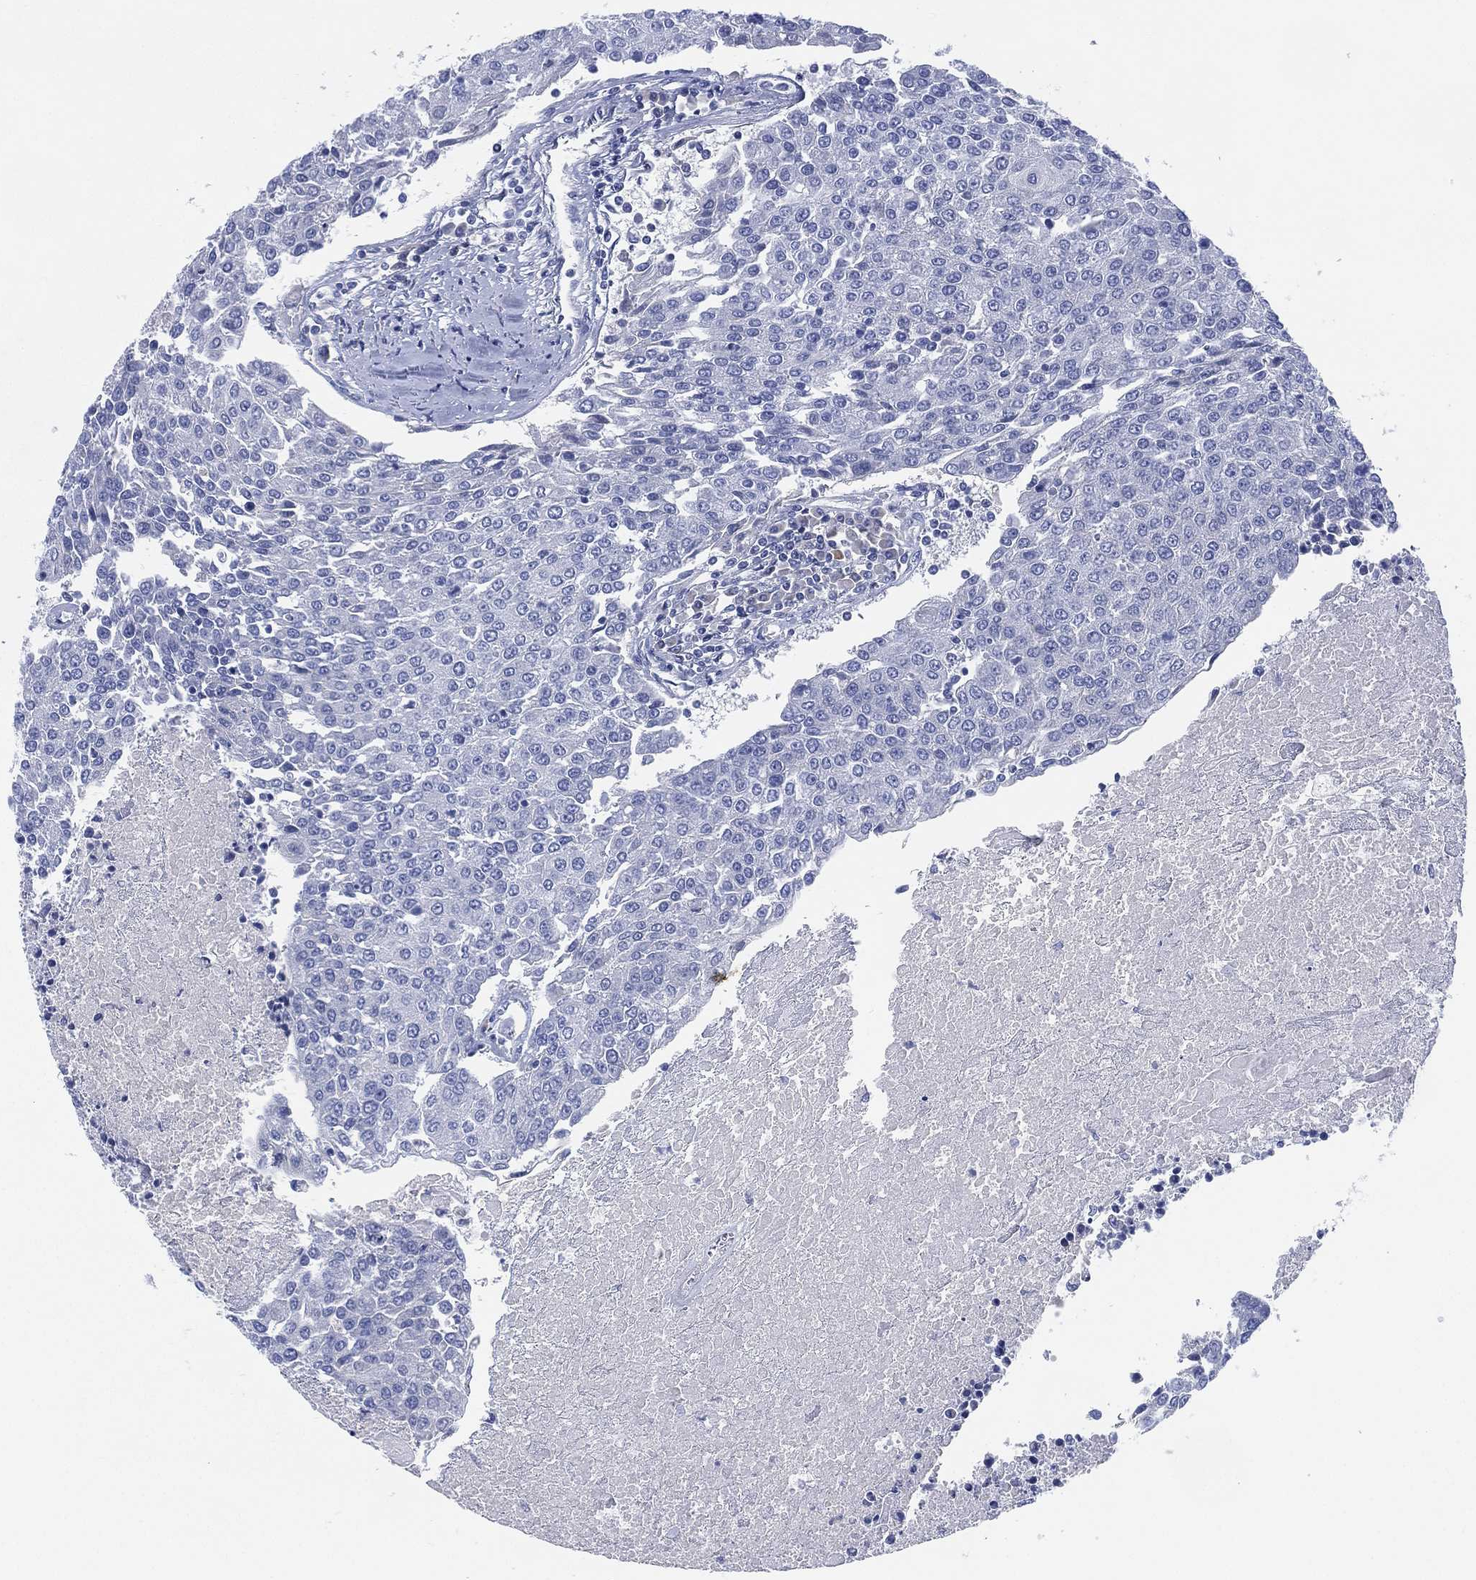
{"staining": {"intensity": "negative", "quantity": "none", "location": "none"}, "tissue": "urothelial cancer", "cell_type": "Tumor cells", "image_type": "cancer", "snomed": [{"axis": "morphology", "description": "Urothelial carcinoma, High grade"}, {"axis": "topography", "description": "Urinary bladder"}], "caption": "There is no significant staining in tumor cells of urothelial cancer.", "gene": "ADAD2", "patient": {"sex": "female", "age": 85}}